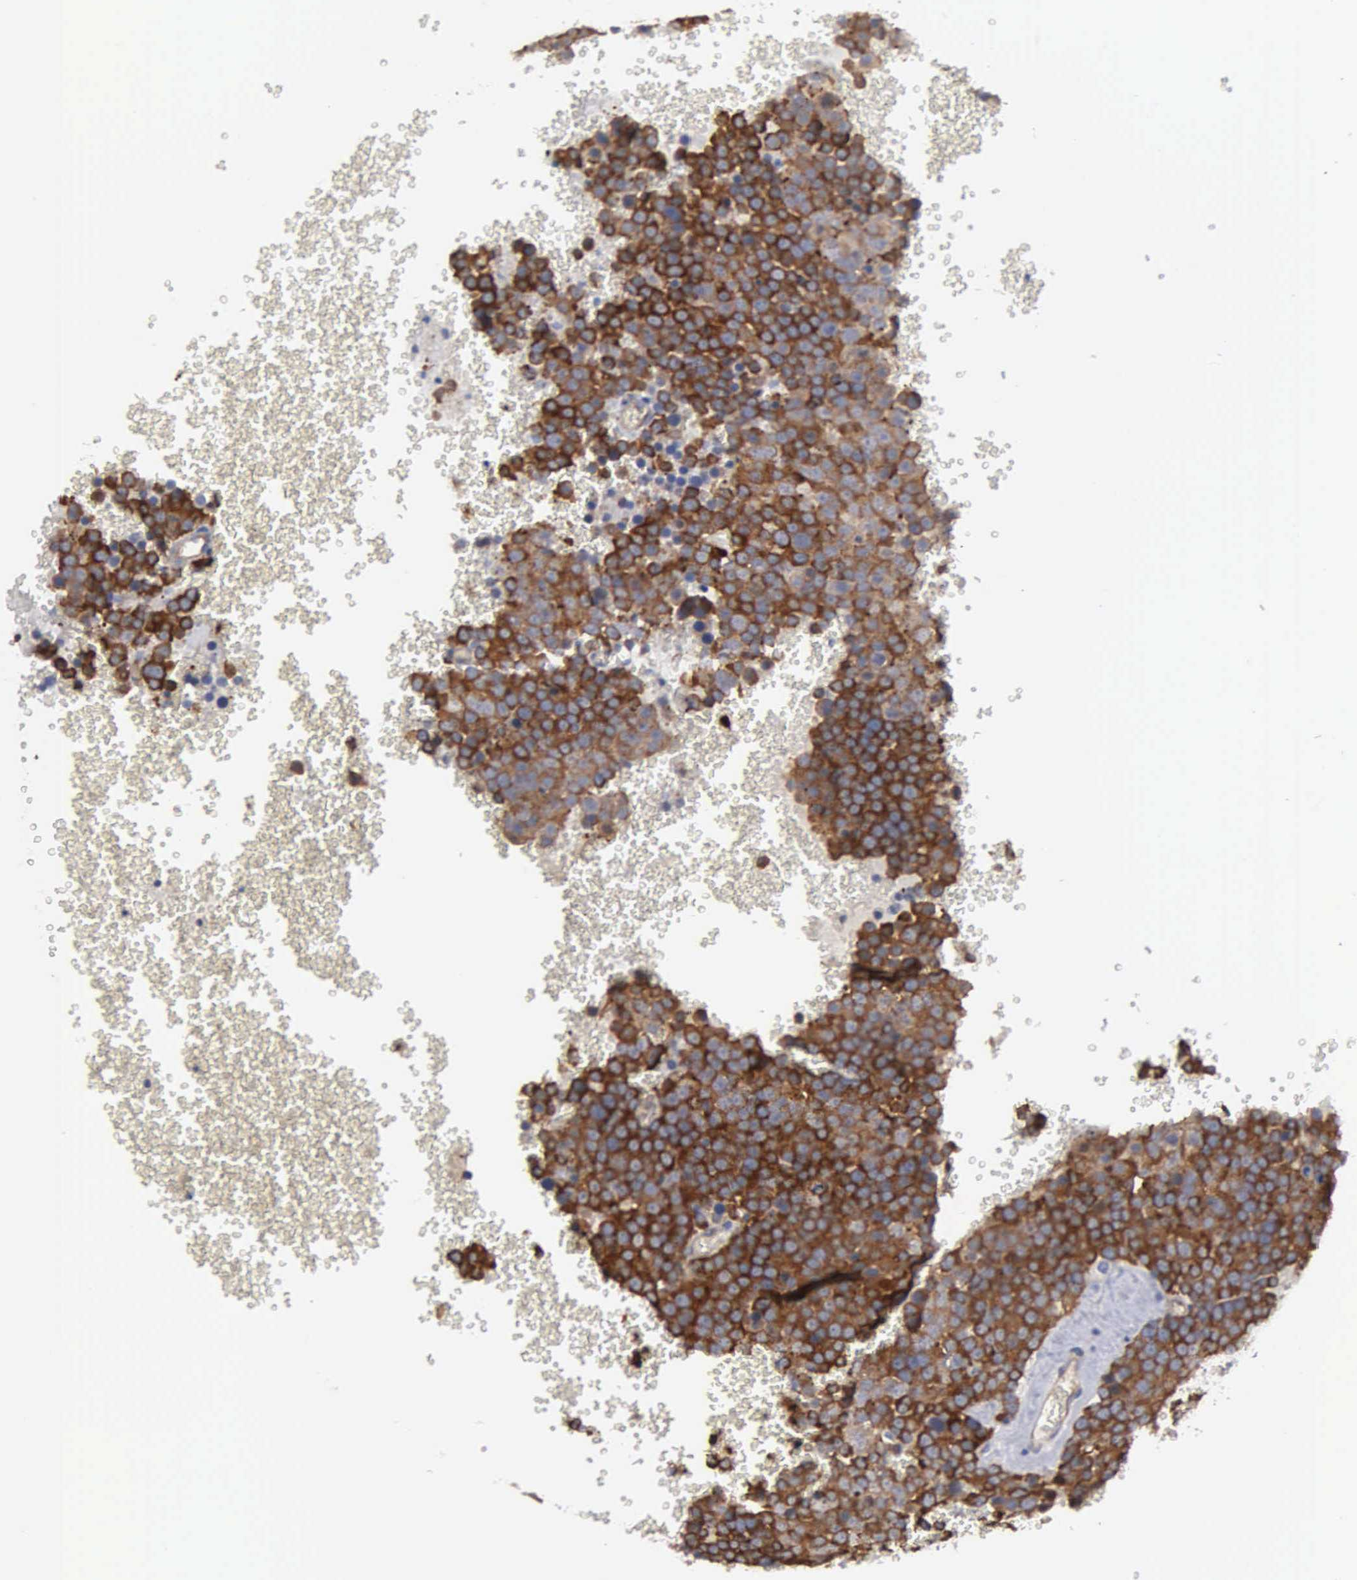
{"staining": {"intensity": "strong", "quantity": ">75%", "location": "cytoplasmic/membranous"}, "tissue": "testis cancer", "cell_type": "Tumor cells", "image_type": "cancer", "snomed": [{"axis": "morphology", "description": "Seminoma, NOS"}, {"axis": "topography", "description": "Testis"}], "caption": "A high-resolution photomicrograph shows immunohistochemistry (IHC) staining of testis cancer (seminoma), which demonstrates strong cytoplasmic/membranous expression in about >75% of tumor cells.", "gene": "RDX", "patient": {"sex": "male", "age": 71}}